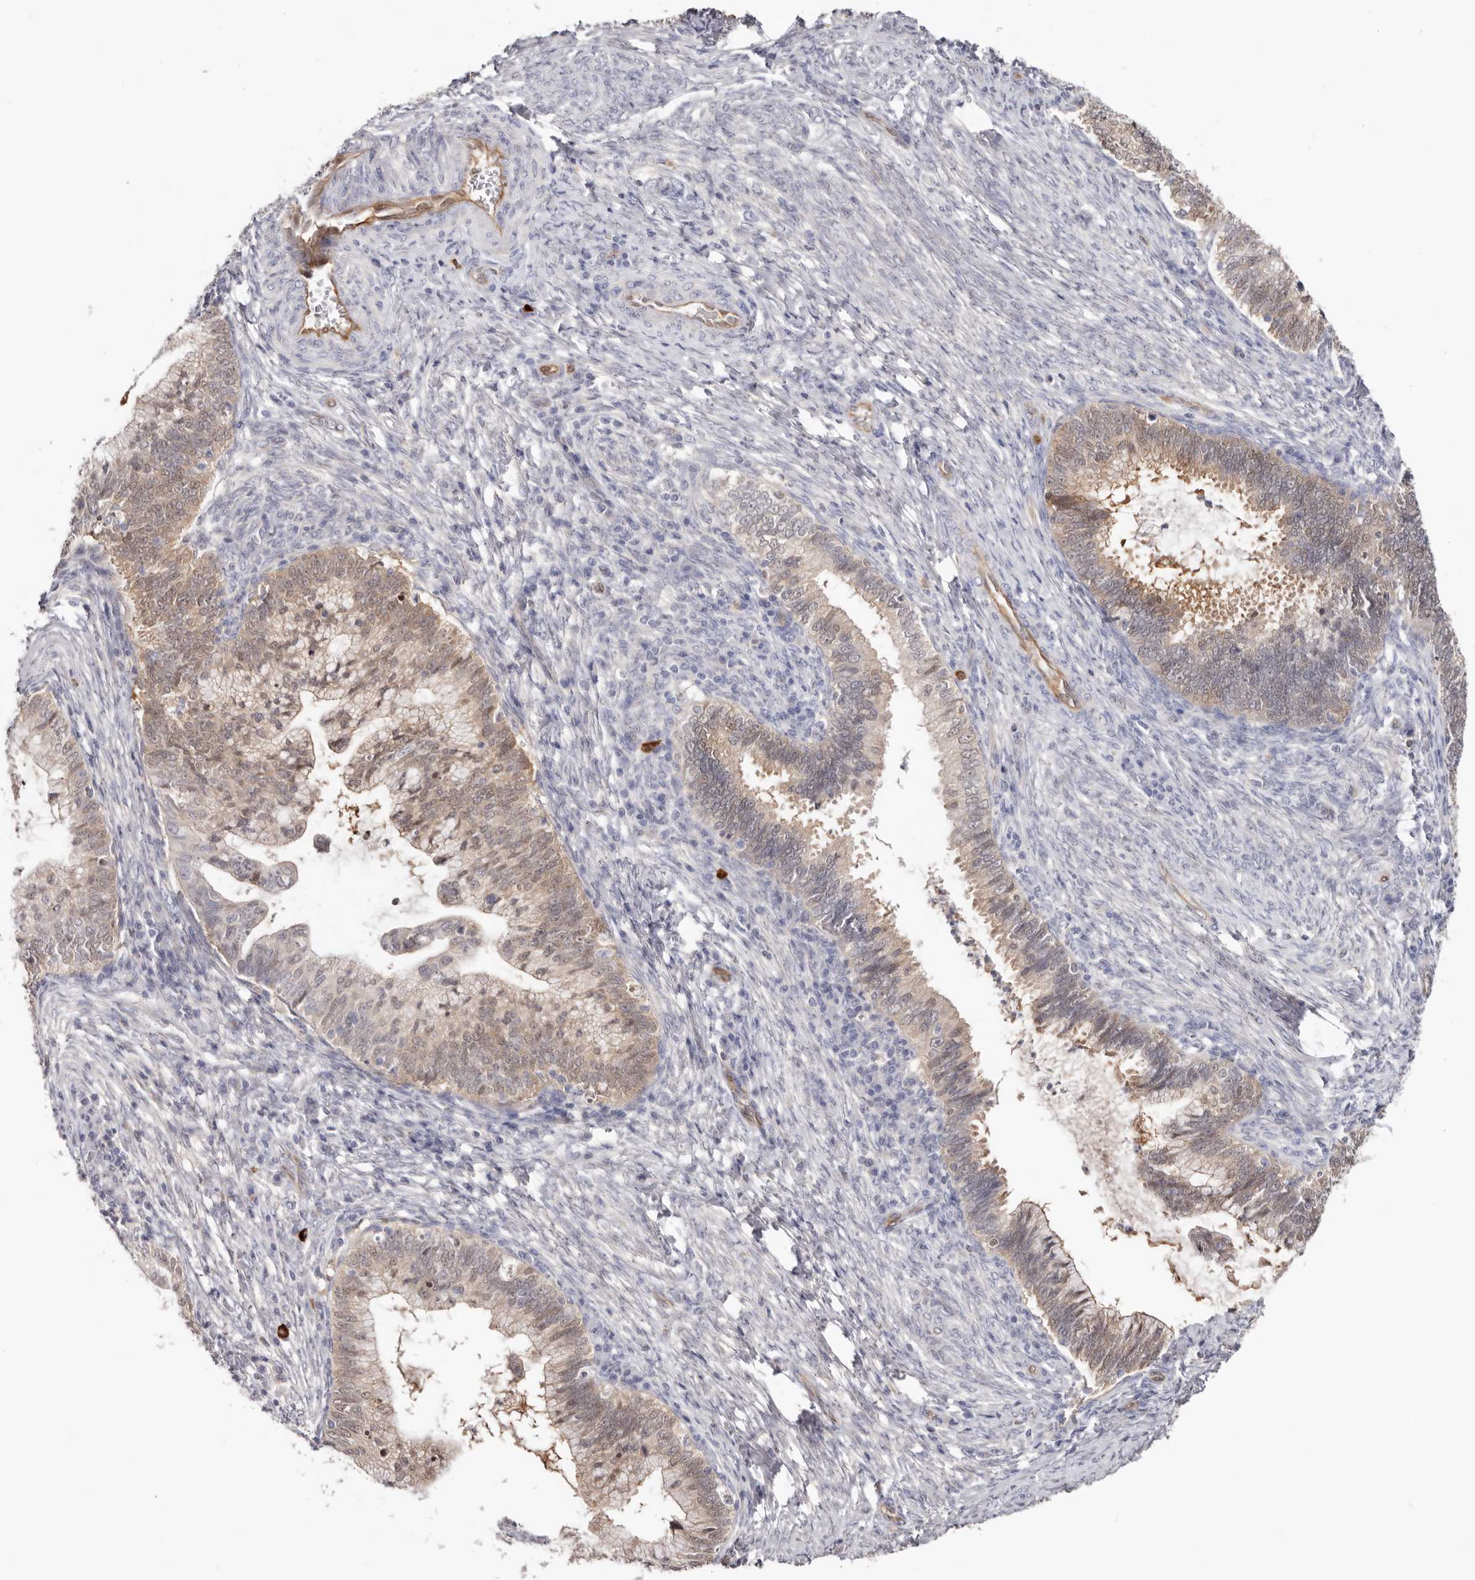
{"staining": {"intensity": "weak", "quantity": "25%-75%", "location": "cytoplasmic/membranous,nuclear"}, "tissue": "cervical cancer", "cell_type": "Tumor cells", "image_type": "cancer", "snomed": [{"axis": "morphology", "description": "Adenocarcinoma, NOS"}, {"axis": "topography", "description": "Cervix"}], "caption": "Protein staining of cervical cancer tissue exhibits weak cytoplasmic/membranous and nuclear positivity in about 25%-75% of tumor cells.", "gene": "PKDCC", "patient": {"sex": "female", "age": 36}}